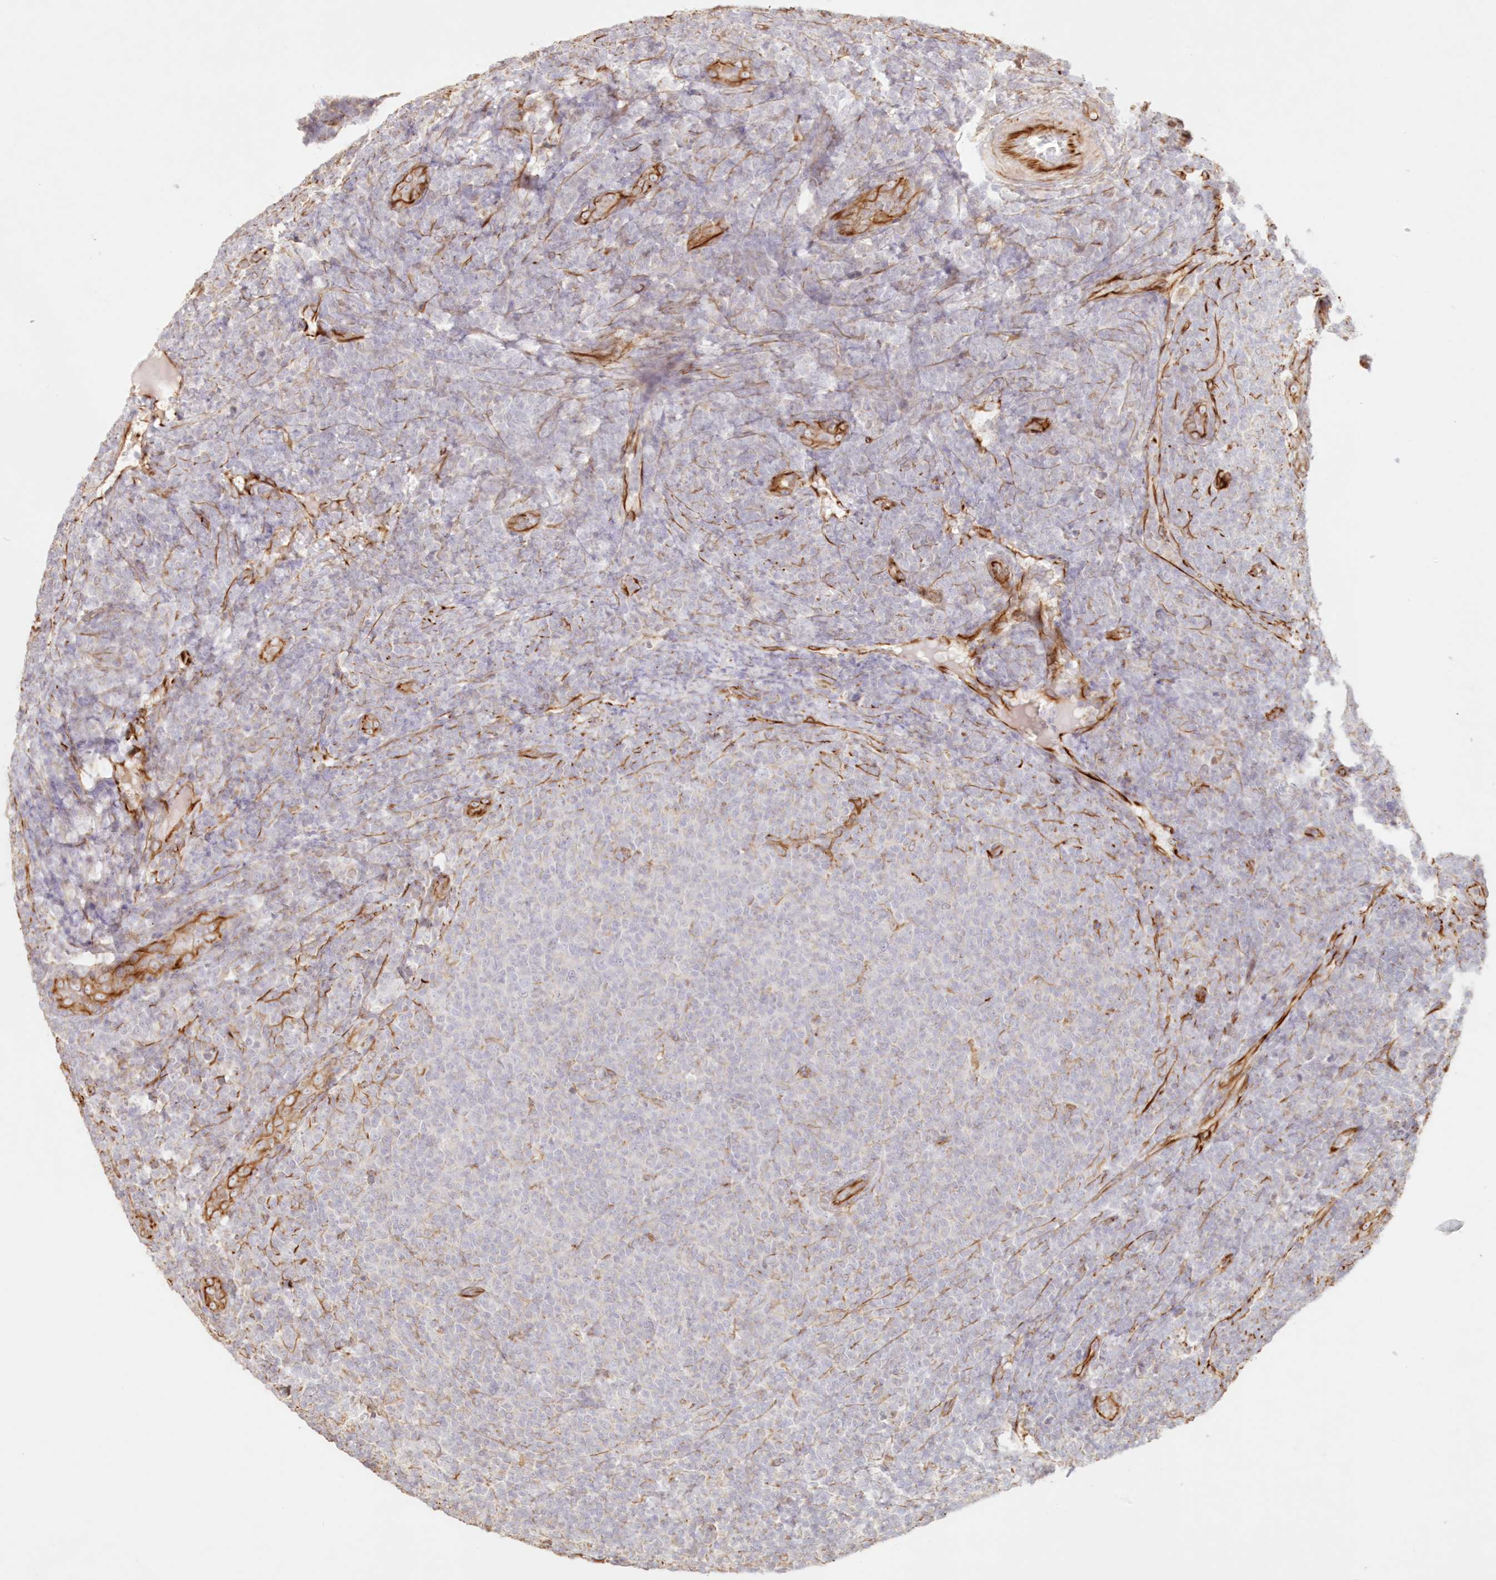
{"staining": {"intensity": "negative", "quantity": "none", "location": "none"}, "tissue": "lymphoma", "cell_type": "Tumor cells", "image_type": "cancer", "snomed": [{"axis": "morphology", "description": "Malignant lymphoma, non-Hodgkin's type, Low grade"}, {"axis": "topography", "description": "Lymph node"}], "caption": "IHC photomicrograph of human malignant lymphoma, non-Hodgkin's type (low-grade) stained for a protein (brown), which shows no expression in tumor cells.", "gene": "DMRTB1", "patient": {"sex": "male", "age": 66}}